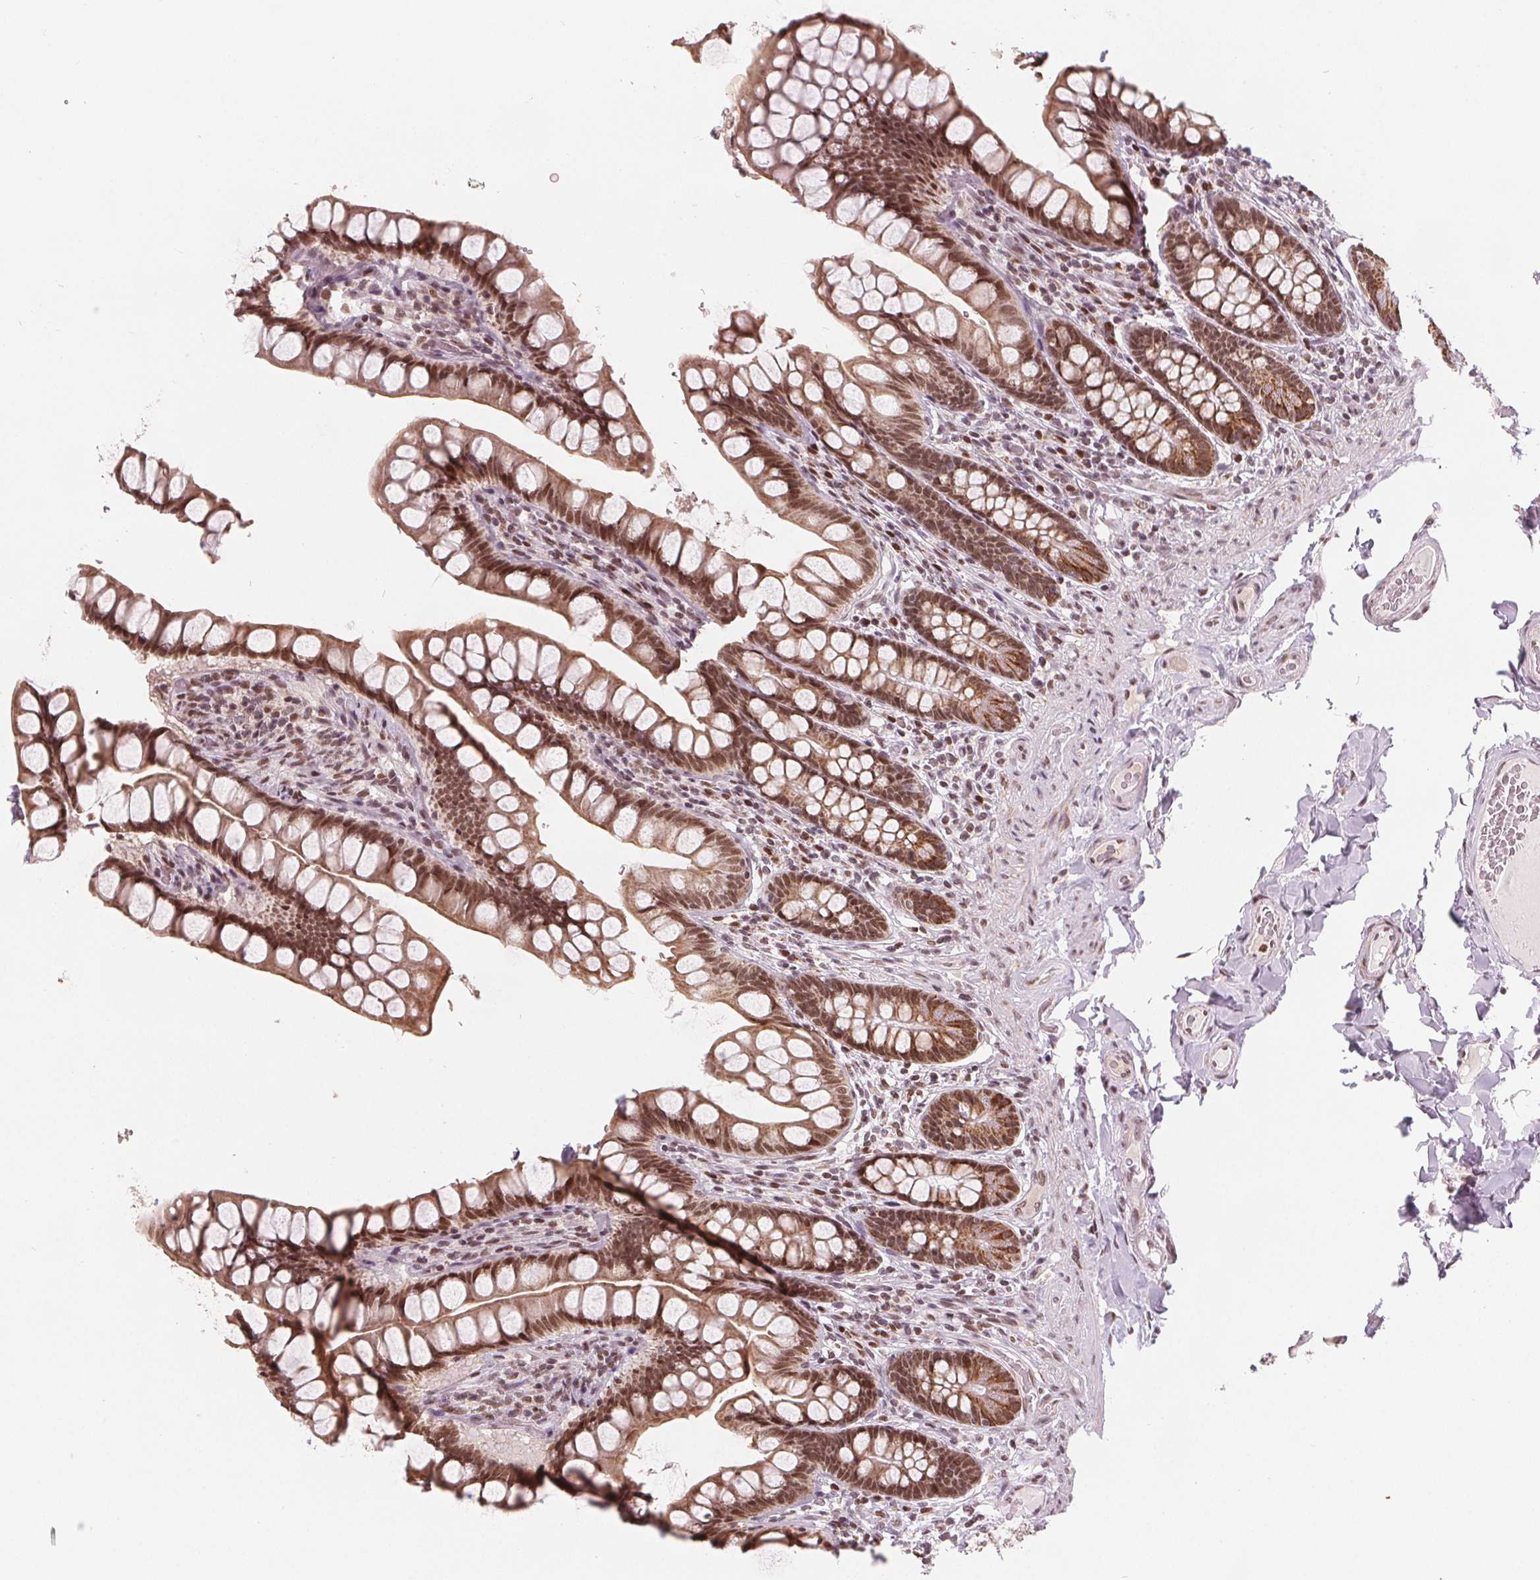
{"staining": {"intensity": "moderate", "quantity": ">75%", "location": "cytoplasmic/membranous,nuclear"}, "tissue": "small intestine", "cell_type": "Glandular cells", "image_type": "normal", "snomed": [{"axis": "morphology", "description": "Normal tissue, NOS"}, {"axis": "topography", "description": "Small intestine"}], "caption": "Immunohistochemistry (IHC) (DAB) staining of normal small intestine demonstrates moderate cytoplasmic/membranous,nuclear protein staining in approximately >75% of glandular cells.", "gene": "DPM2", "patient": {"sex": "male", "age": 70}}